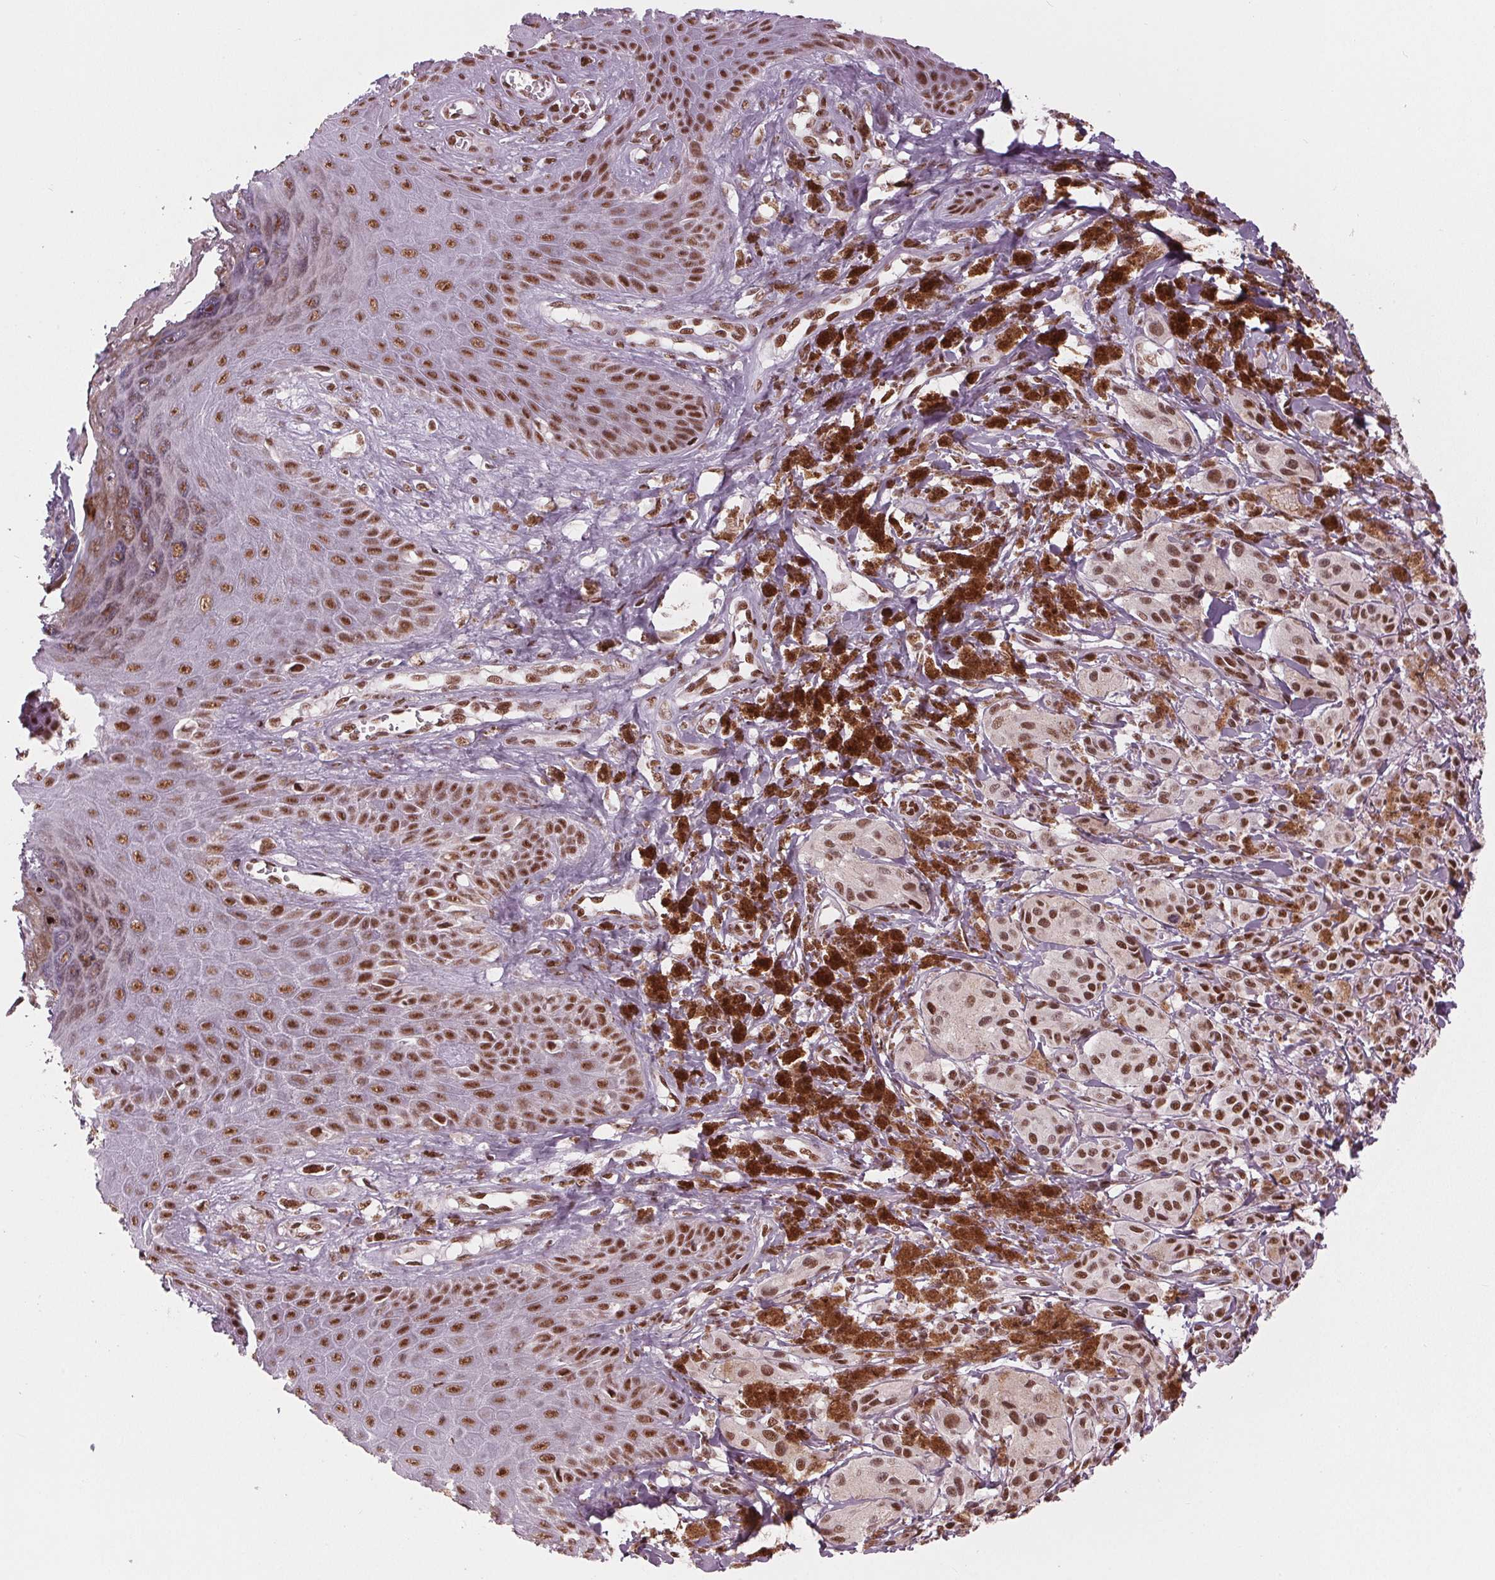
{"staining": {"intensity": "strong", "quantity": ">75%", "location": "nuclear"}, "tissue": "melanoma", "cell_type": "Tumor cells", "image_type": "cancer", "snomed": [{"axis": "morphology", "description": "Malignant melanoma, NOS"}, {"axis": "topography", "description": "Skin"}], "caption": "Protein expression analysis of melanoma reveals strong nuclear positivity in approximately >75% of tumor cells.", "gene": "LSM2", "patient": {"sex": "female", "age": 80}}